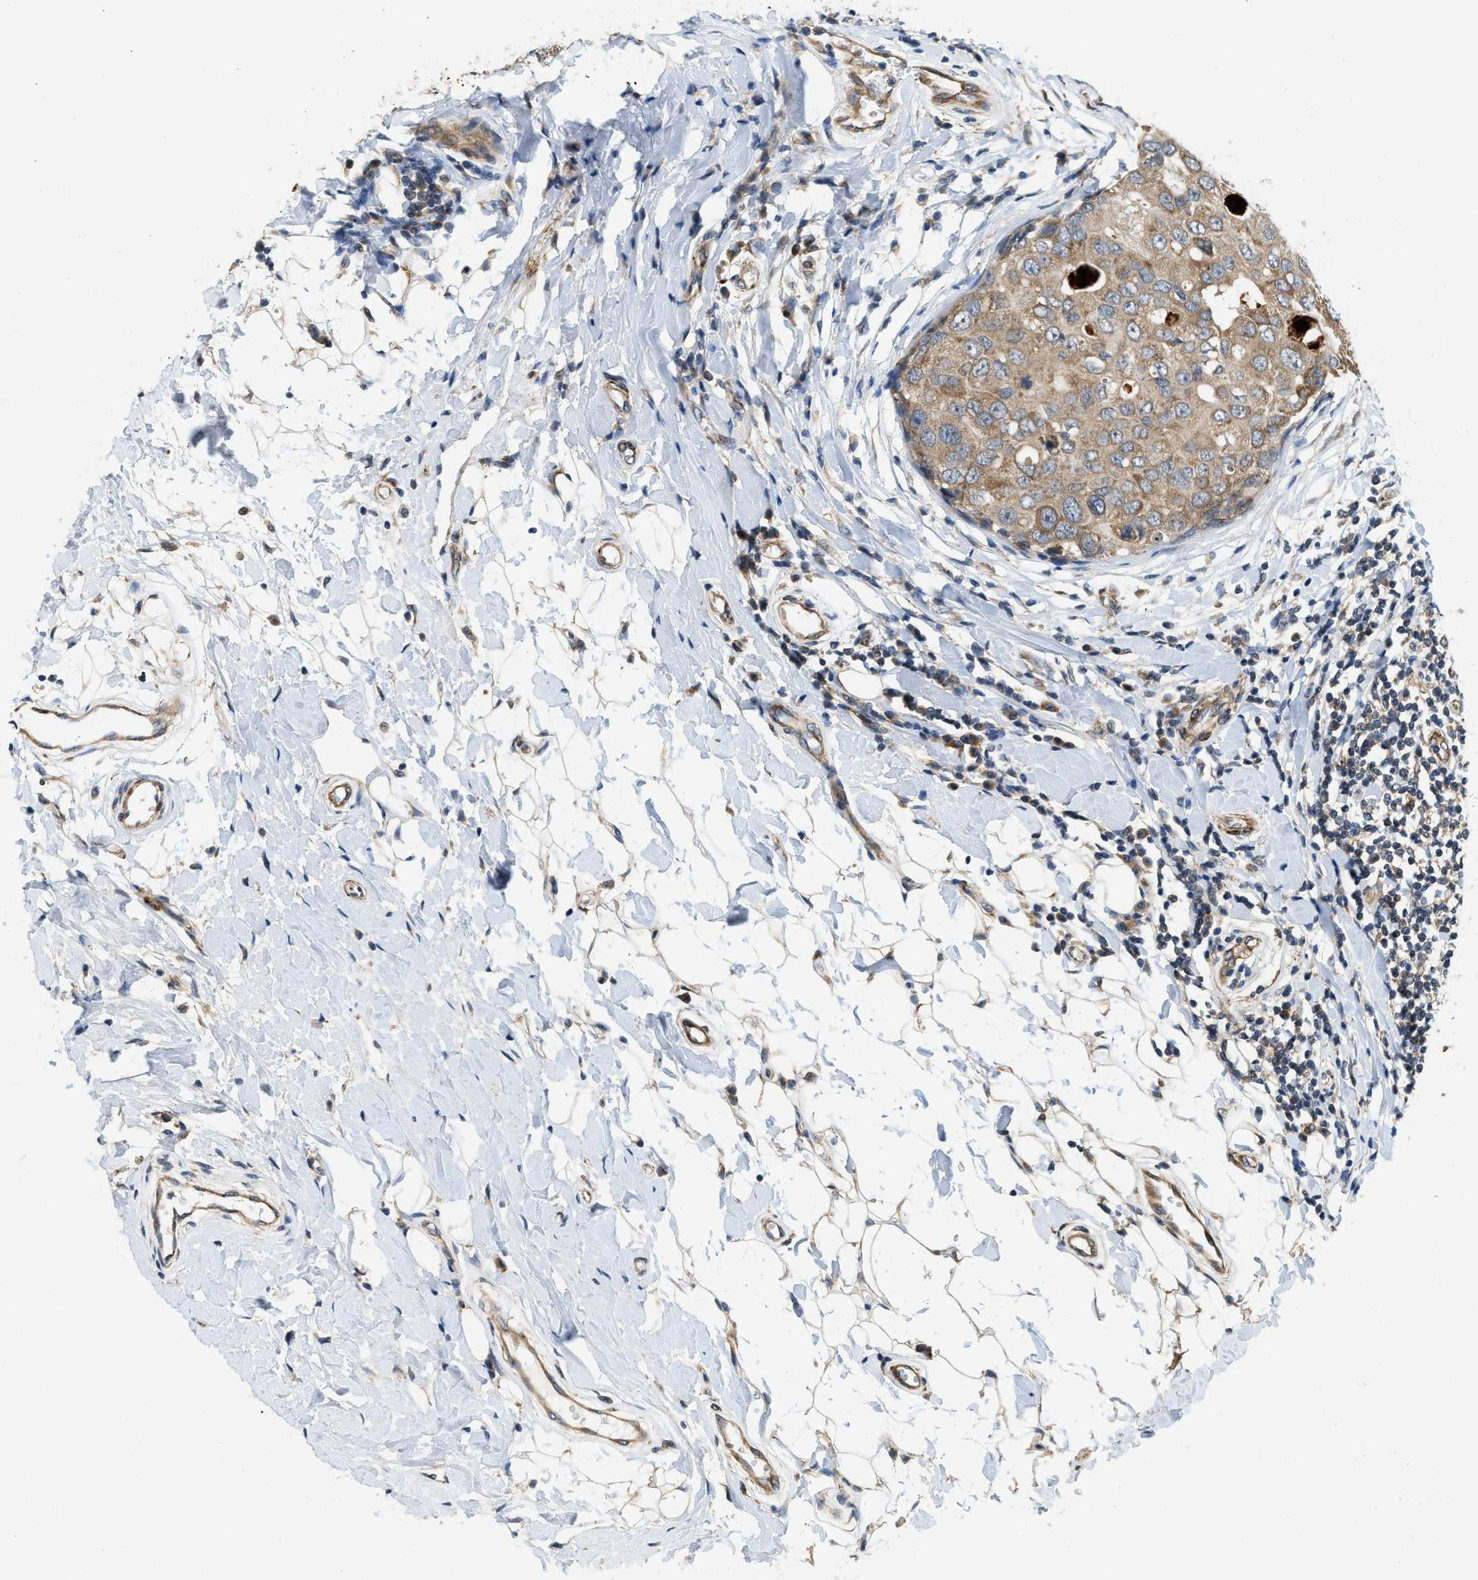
{"staining": {"intensity": "moderate", "quantity": ">75%", "location": "cytoplasmic/membranous"}, "tissue": "breast cancer", "cell_type": "Tumor cells", "image_type": "cancer", "snomed": [{"axis": "morphology", "description": "Duct carcinoma"}, {"axis": "topography", "description": "Breast"}], "caption": "A brown stain shows moderate cytoplasmic/membranous expression of a protein in invasive ductal carcinoma (breast) tumor cells. The protein of interest is stained brown, and the nuclei are stained in blue (DAB IHC with brightfield microscopy, high magnification).", "gene": "ZNF599", "patient": {"sex": "female", "age": 27}}